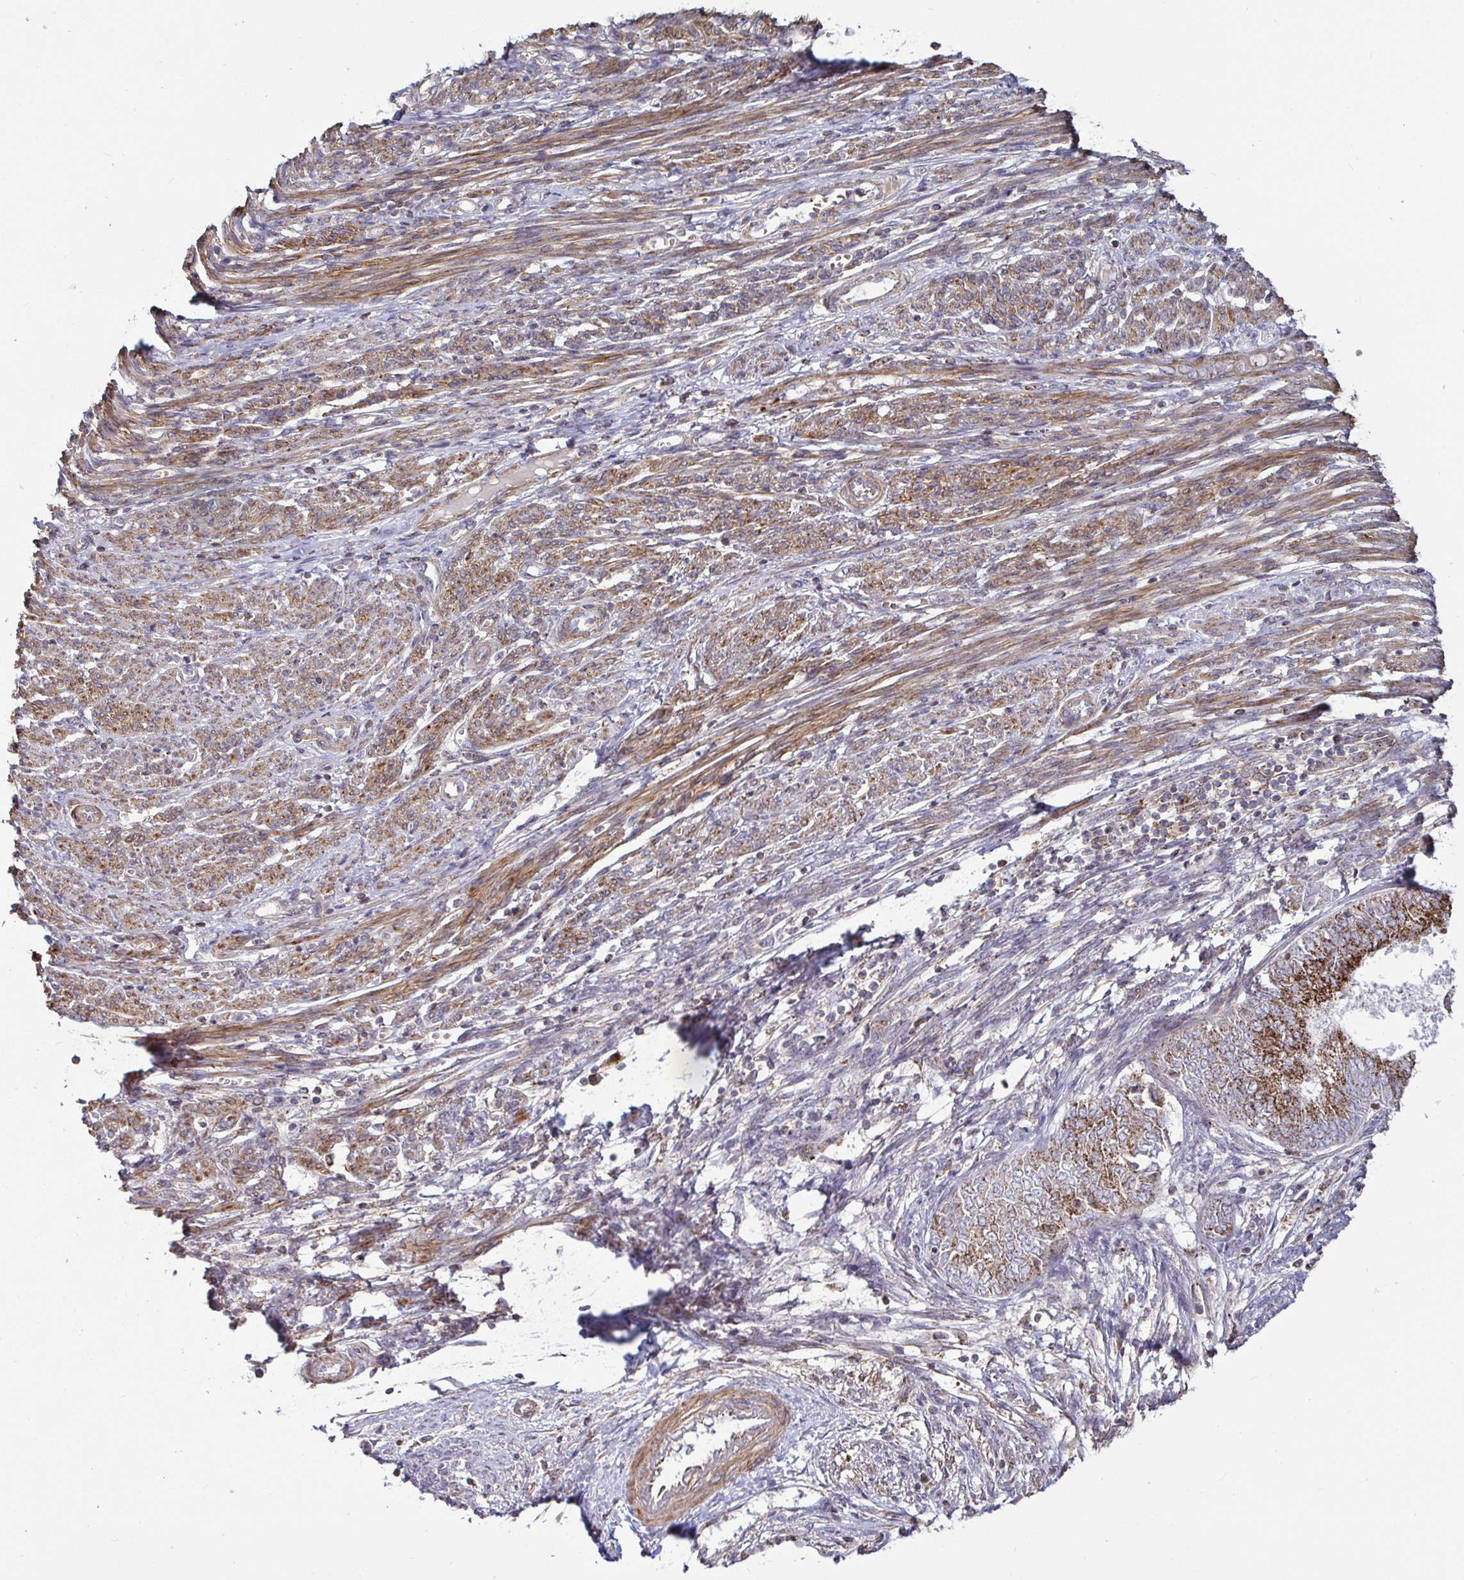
{"staining": {"intensity": "strong", "quantity": ">75%", "location": "cytoplasmic/membranous"}, "tissue": "endometrial cancer", "cell_type": "Tumor cells", "image_type": "cancer", "snomed": [{"axis": "morphology", "description": "Adenocarcinoma, NOS"}, {"axis": "topography", "description": "Endometrium"}], "caption": "This histopathology image displays endometrial adenocarcinoma stained with IHC to label a protein in brown. The cytoplasmic/membranous of tumor cells show strong positivity for the protein. Nuclei are counter-stained blue.", "gene": "SPRY1", "patient": {"sex": "female", "age": 62}}